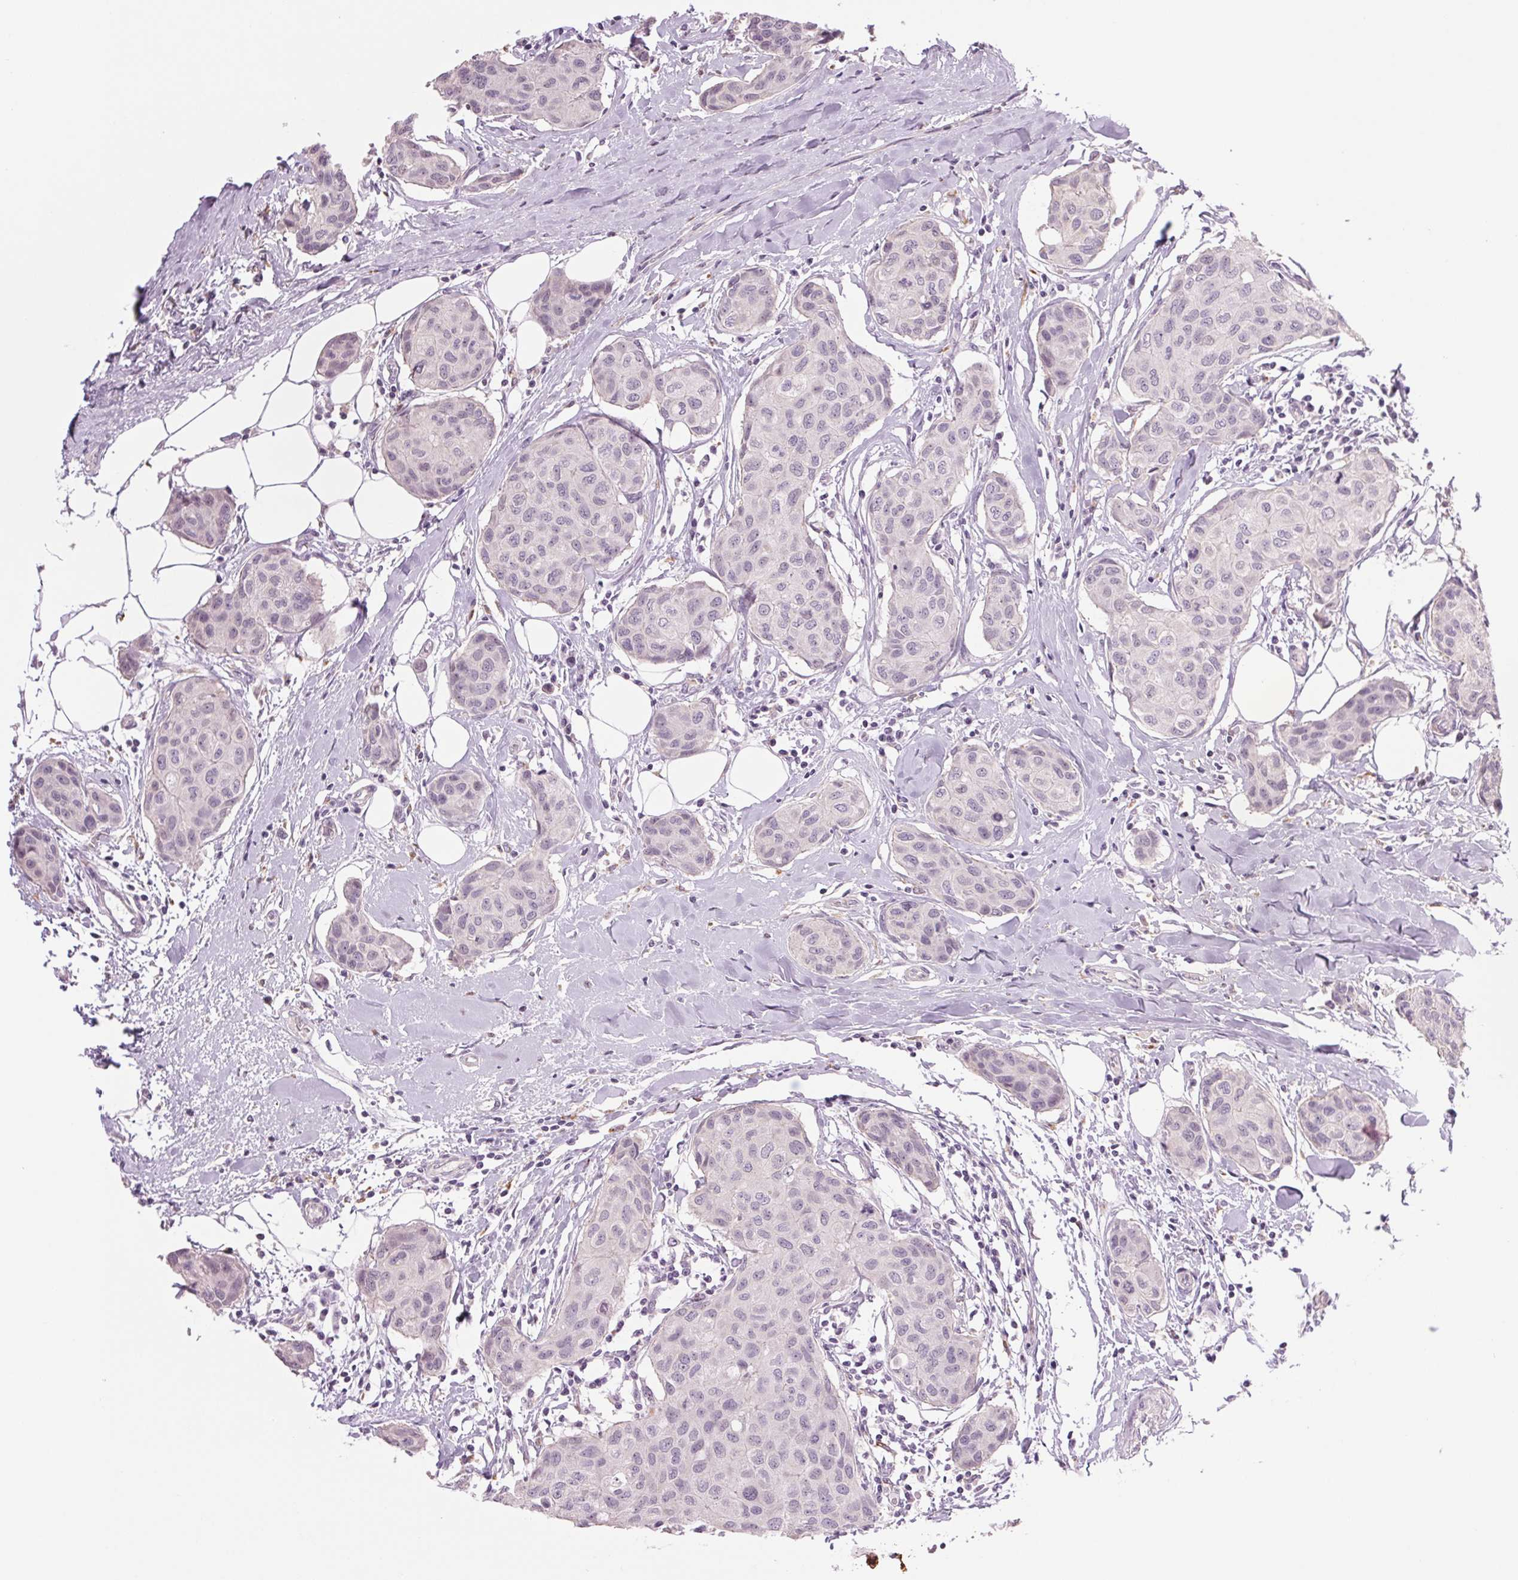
{"staining": {"intensity": "negative", "quantity": "none", "location": "none"}, "tissue": "breast cancer", "cell_type": "Tumor cells", "image_type": "cancer", "snomed": [{"axis": "morphology", "description": "Duct carcinoma"}, {"axis": "topography", "description": "Breast"}], "caption": "Tumor cells are negative for brown protein staining in breast invasive ductal carcinoma. The staining was performed using DAB (3,3'-diaminobenzidine) to visualize the protein expression in brown, while the nuclei were stained in blue with hematoxylin (Magnification: 20x).", "gene": "MPO", "patient": {"sex": "female", "age": 80}}